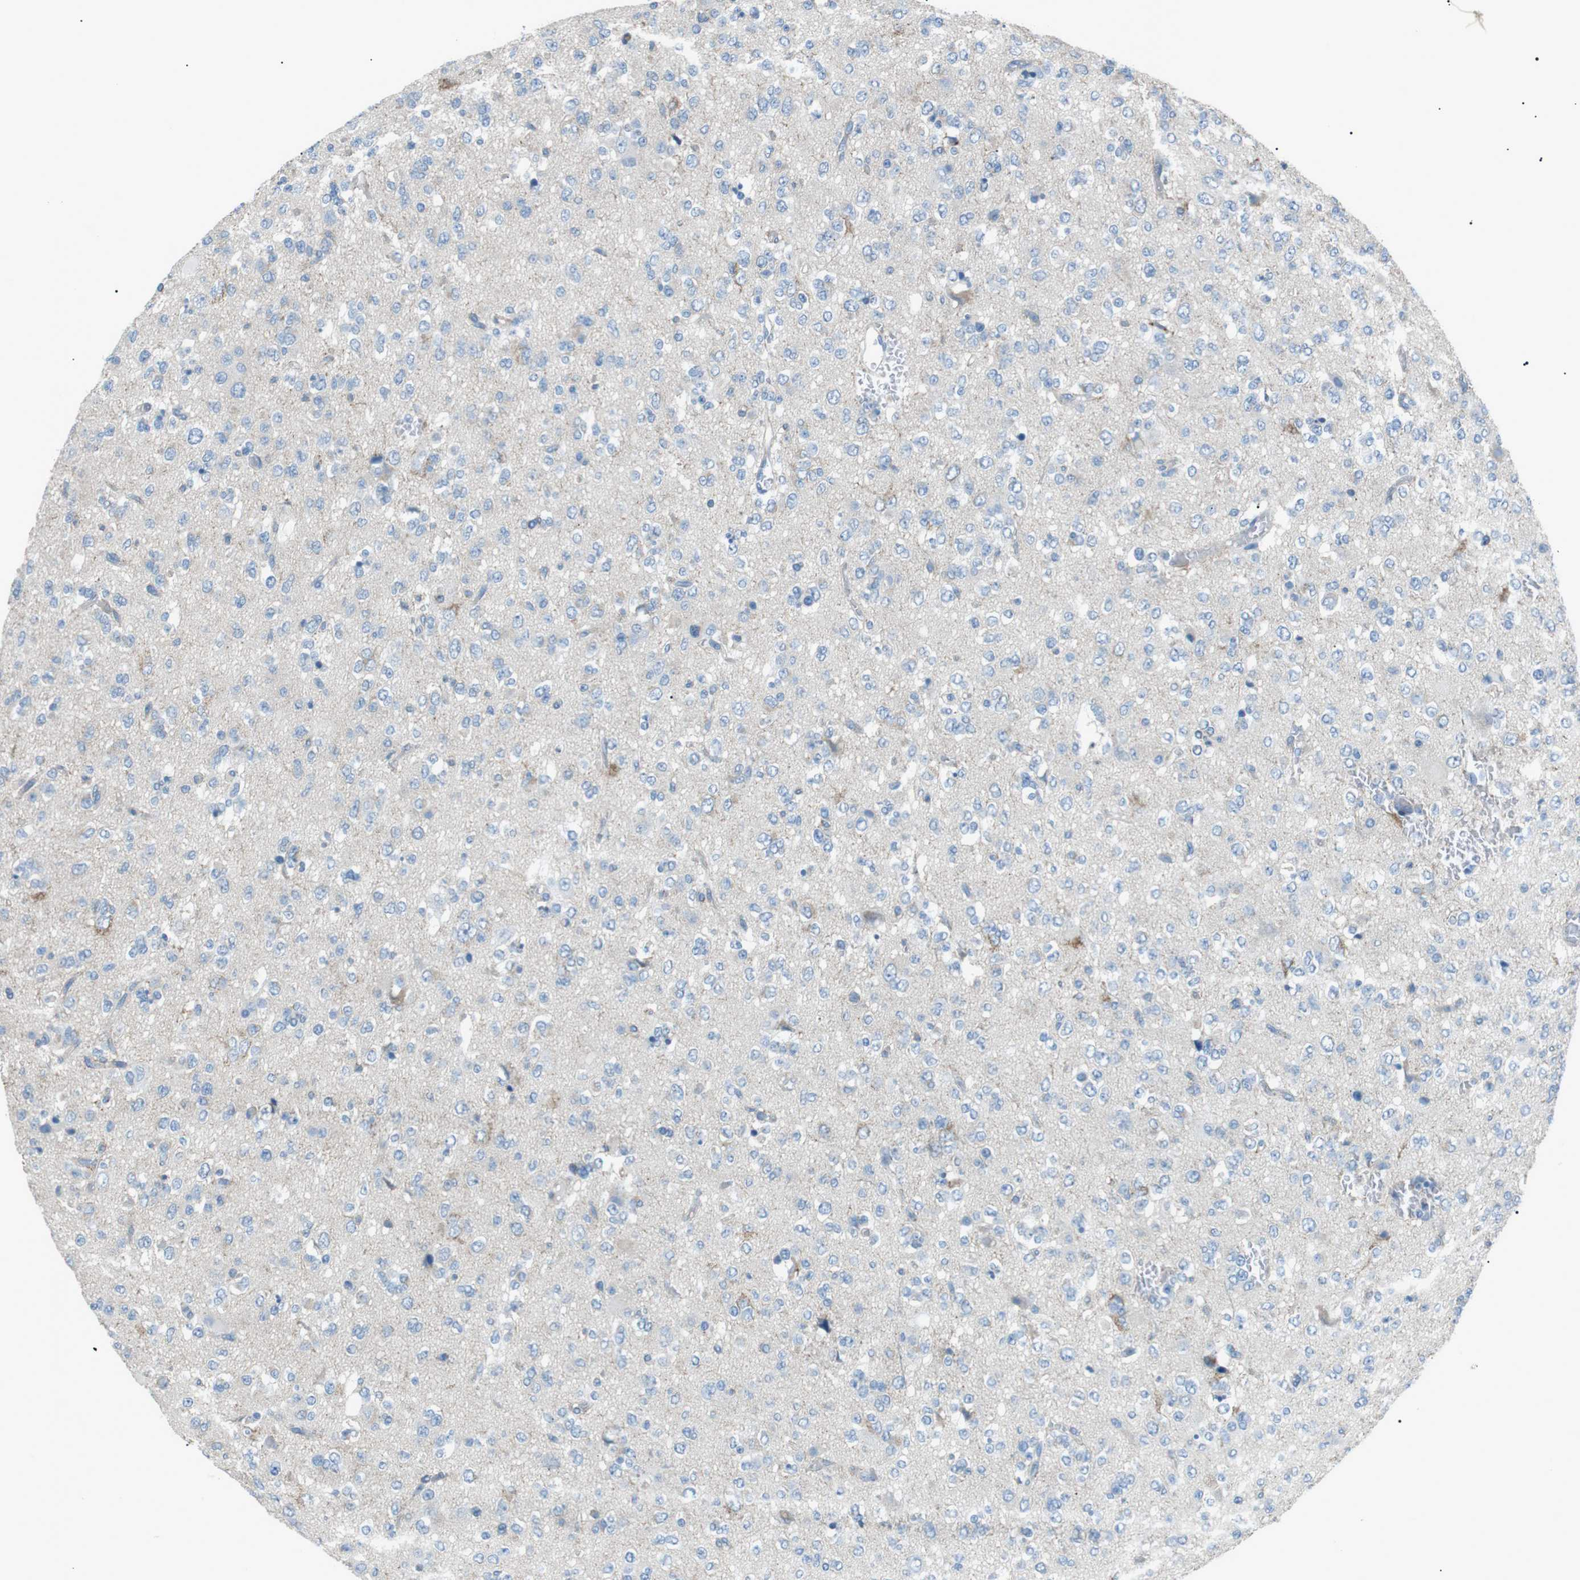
{"staining": {"intensity": "negative", "quantity": "none", "location": "none"}, "tissue": "glioma", "cell_type": "Tumor cells", "image_type": "cancer", "snomed": [{"axis": "morphology", "description": "Glioma, malignant, Low grade"}, {"axis": "topography", "description": "Brain"}], "caption": "Tumor cells are negative for brown protein staining in glioma.", "gene": "MTARC2", "patient": {"sex": "male", "age": 38}}